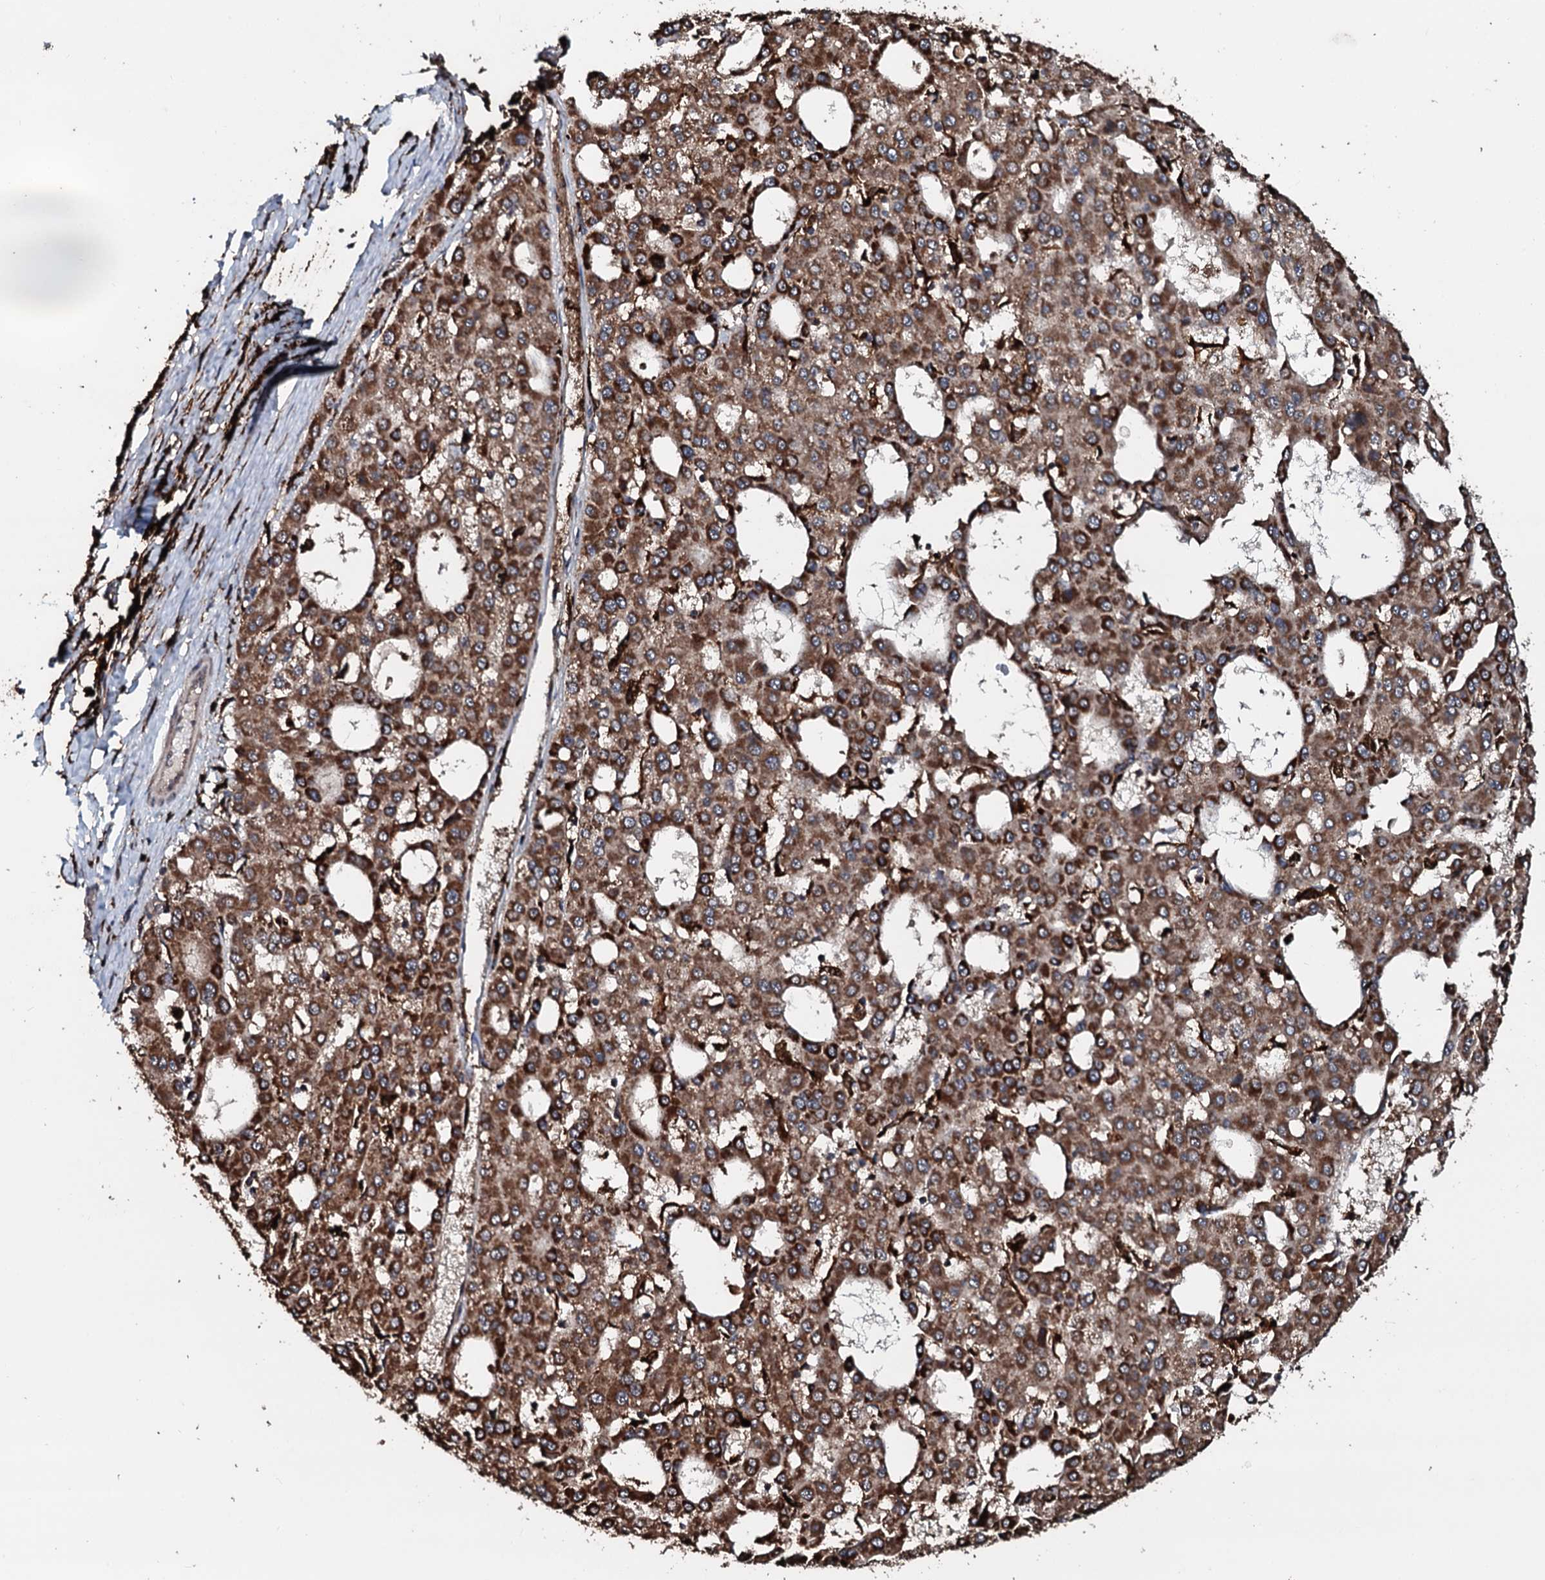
{"staining": {"intensity": "strong", "quantity": ">75%", "location": "cytoplasmic/membranous"}, "tissue": "liver cancer", "cell_type": "Tumor cells", "image_type": "cancer", "snomed": [{"axis": "morphology", "description": "Carcinoma, Hepatocellular, NOS"}, {"axis": "topography", "description": "Liver"}], "caption": "Liver cancer (hepatocellular carcinoma) stained with immunohistochemistry reveals strong cytoplasmic/membranous expression in about >75% of tumor cells. (DAB (3,3'-diaminobenzidine) IHC, brown staining for protein, blue staining for nuclei).", "gene": "TPGS2", "patient": {"sex": "male", "age": 47}}